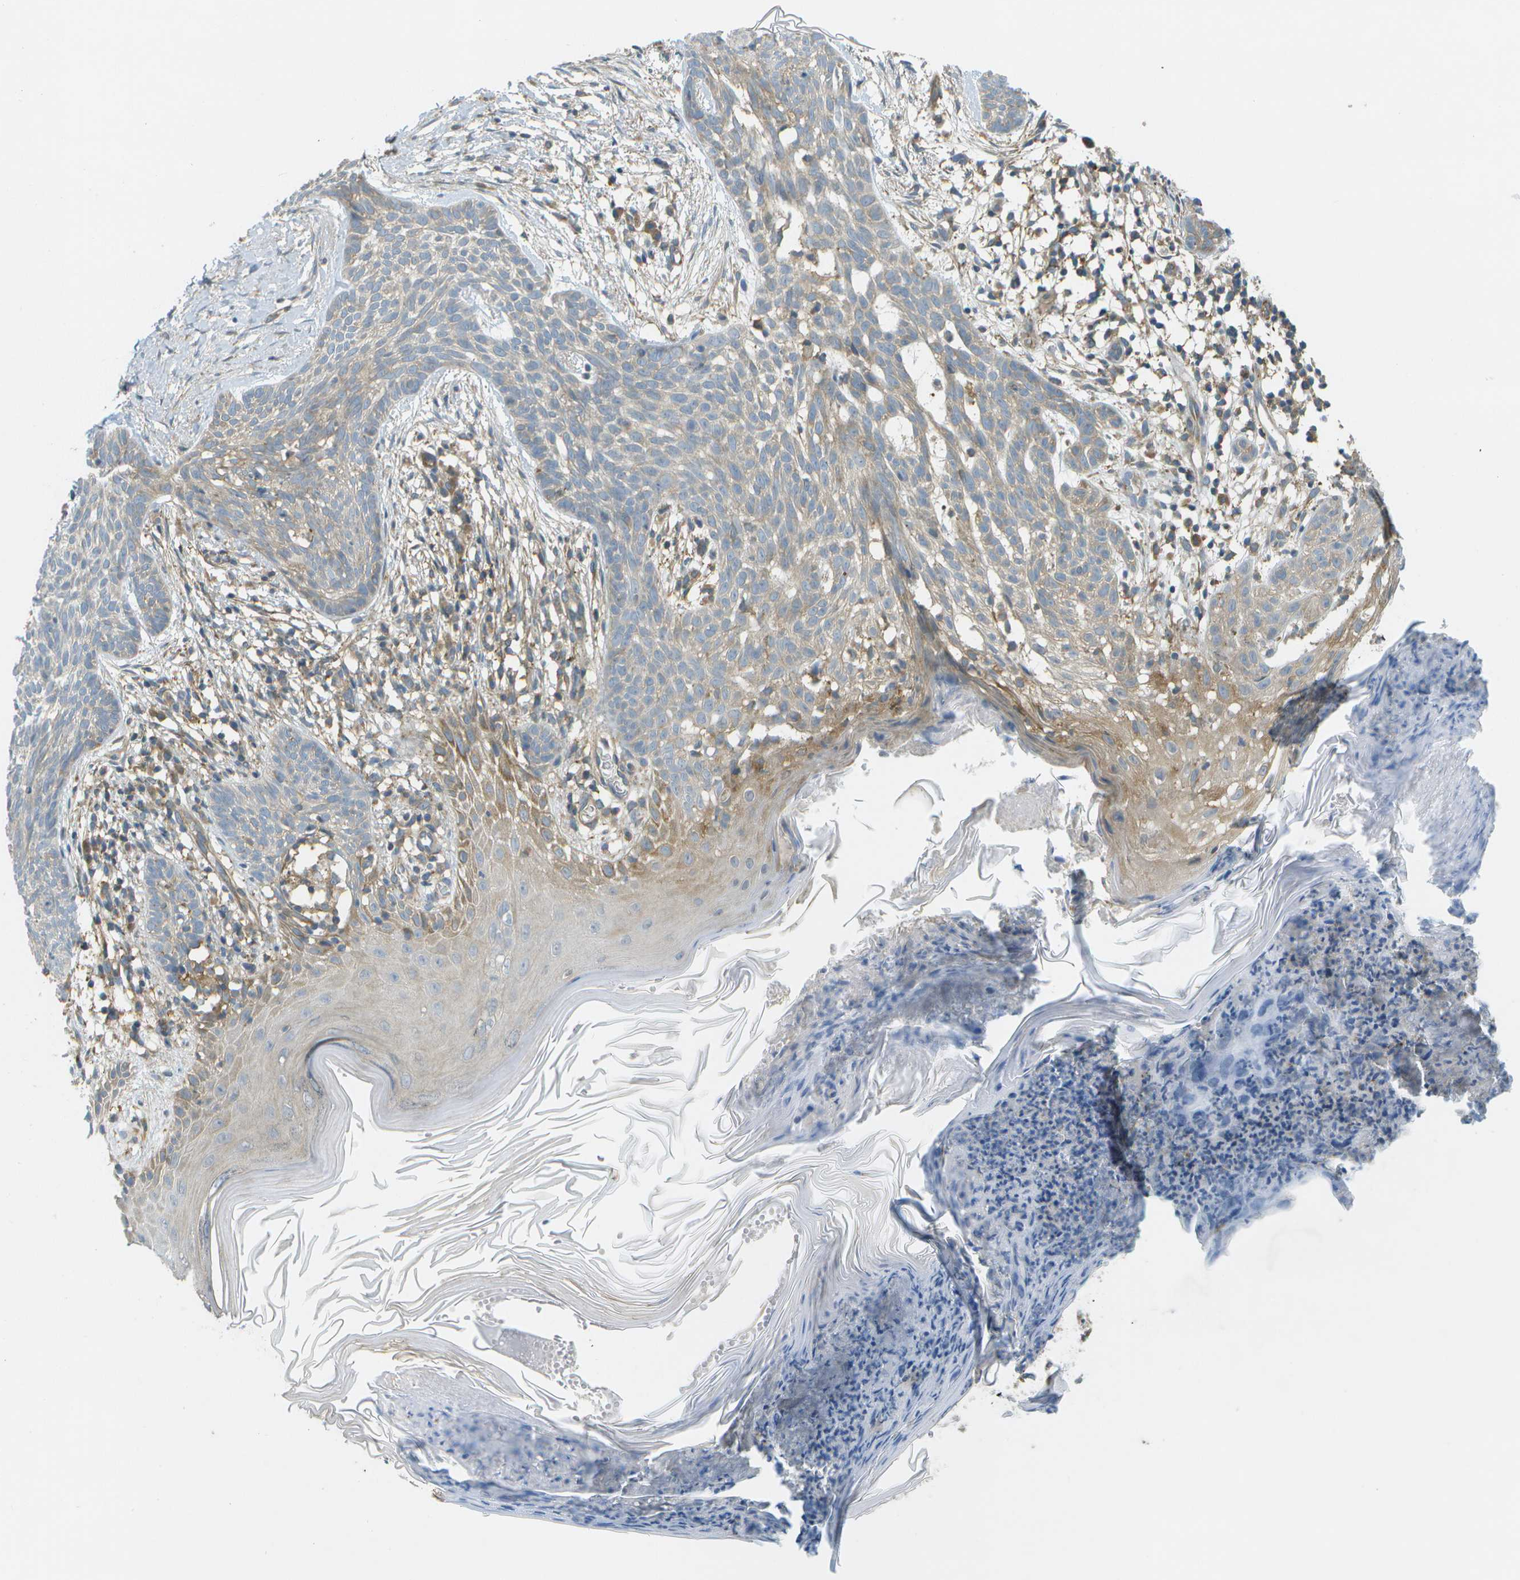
{"staining": {"intensity": "weak", "quantity": "<25%", "location": "cytoplasmic/membranous"}, "tissue": "skin cancer", "cell_type": "Tumor cells", "image_type": "cancer", "snomed": [{"axis": "morphology", "description": "Basal cell carcinoma"}, {"axis": "topography", "description": "Skin"}], "caption": "Tumor cells show no significant protein staining in skin cancer (basal cell carcinoma).", "gene": "WNK2", "patient": {"sex": "female", "age": 59}}